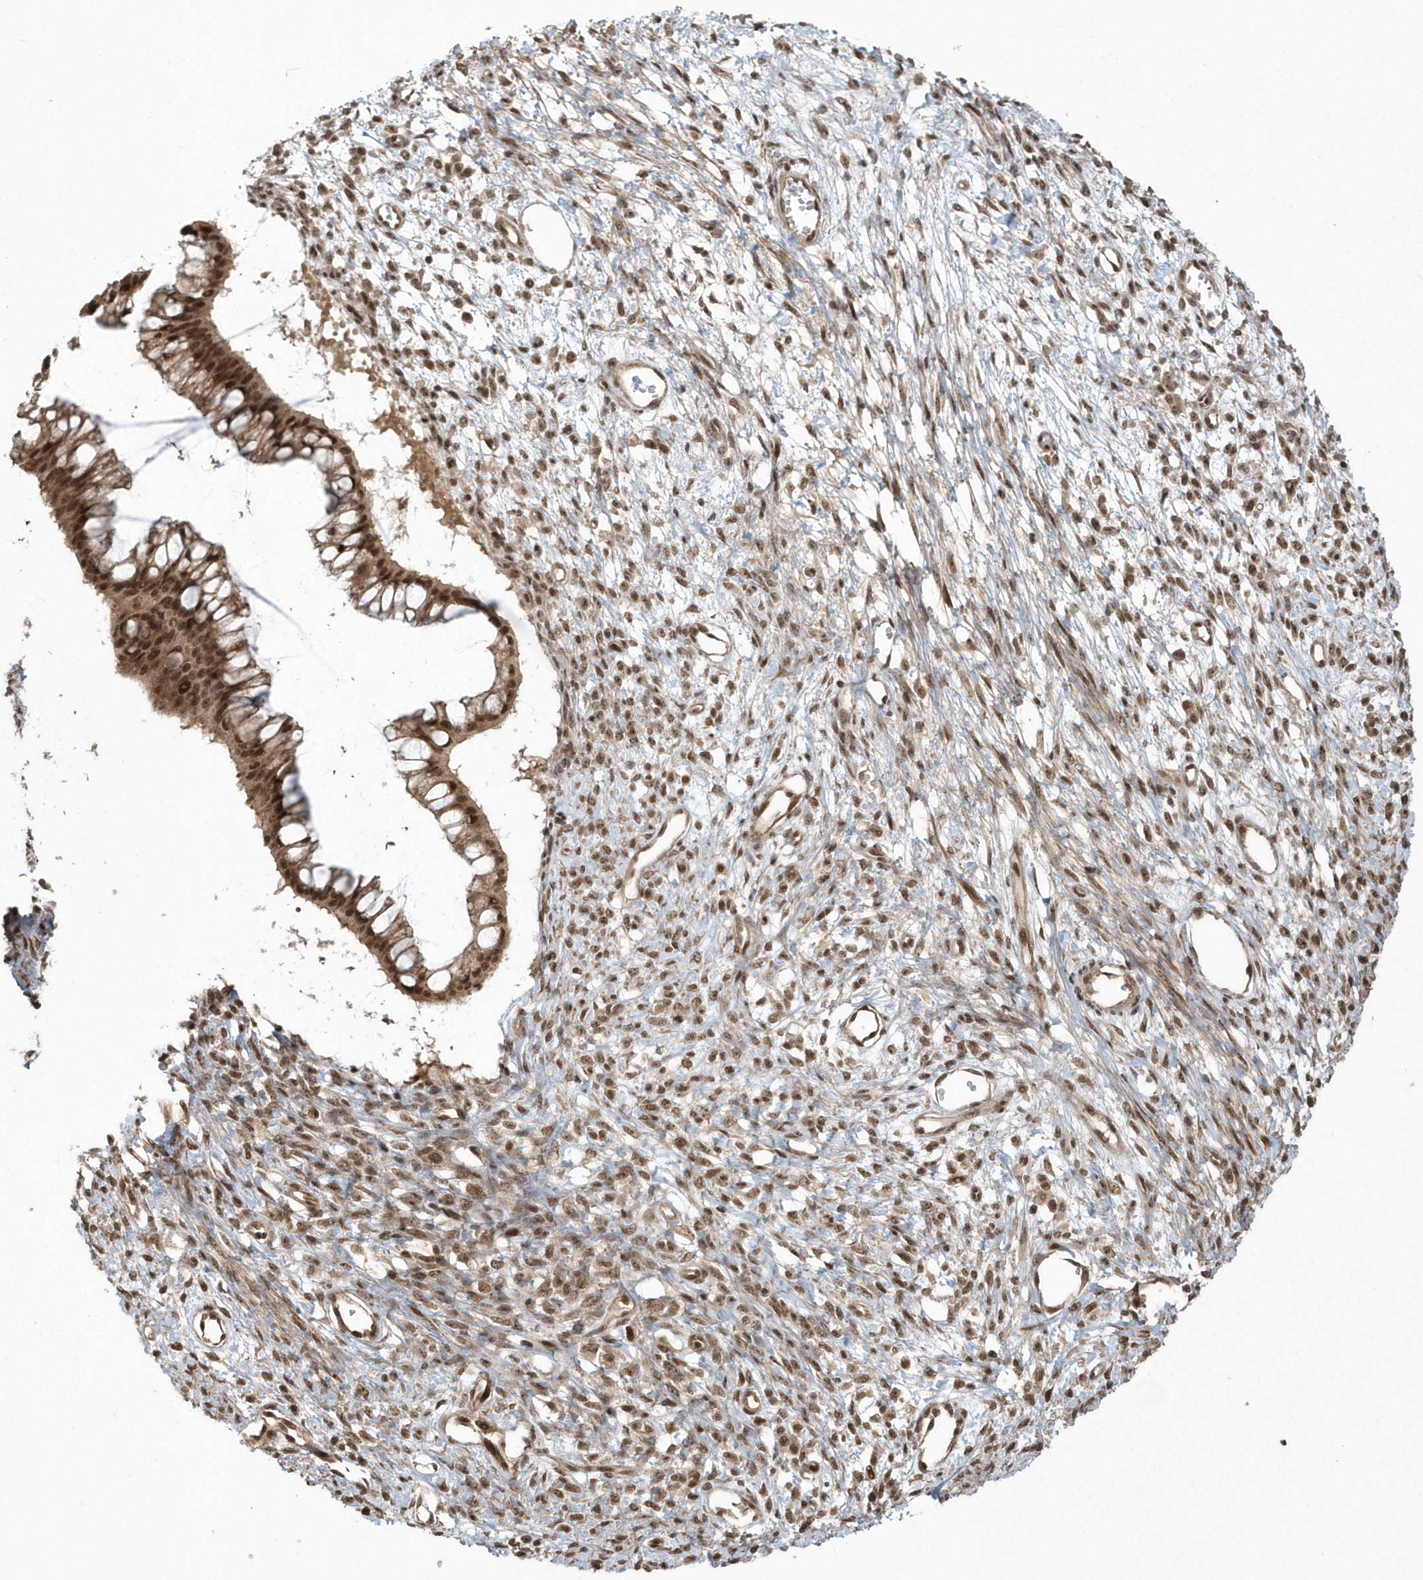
{"staining": {"intensity": "moderate", "quantity": ">75%", "location": "cytoplasmic/membranous,nuclear"}, "tissue": "ovarian cancer", "cell_type": "Tumor cells", "image_type": "cancer", "snomed": [{"axis": "morphology", "description": "Cystadenocarcinoma, mucinous, NOS"}, {"axis": "topography", "description": "Ovary"}], "caption": "Moderate cytoplasmic/membranous and nuclear protein positivity is present in approximately >75% of tumor cells in ovarian cancer (mucinous cystadenocarcinoma).", "gene": "EPB41L4A", "patient": {"sex": "female", "age": 73}}